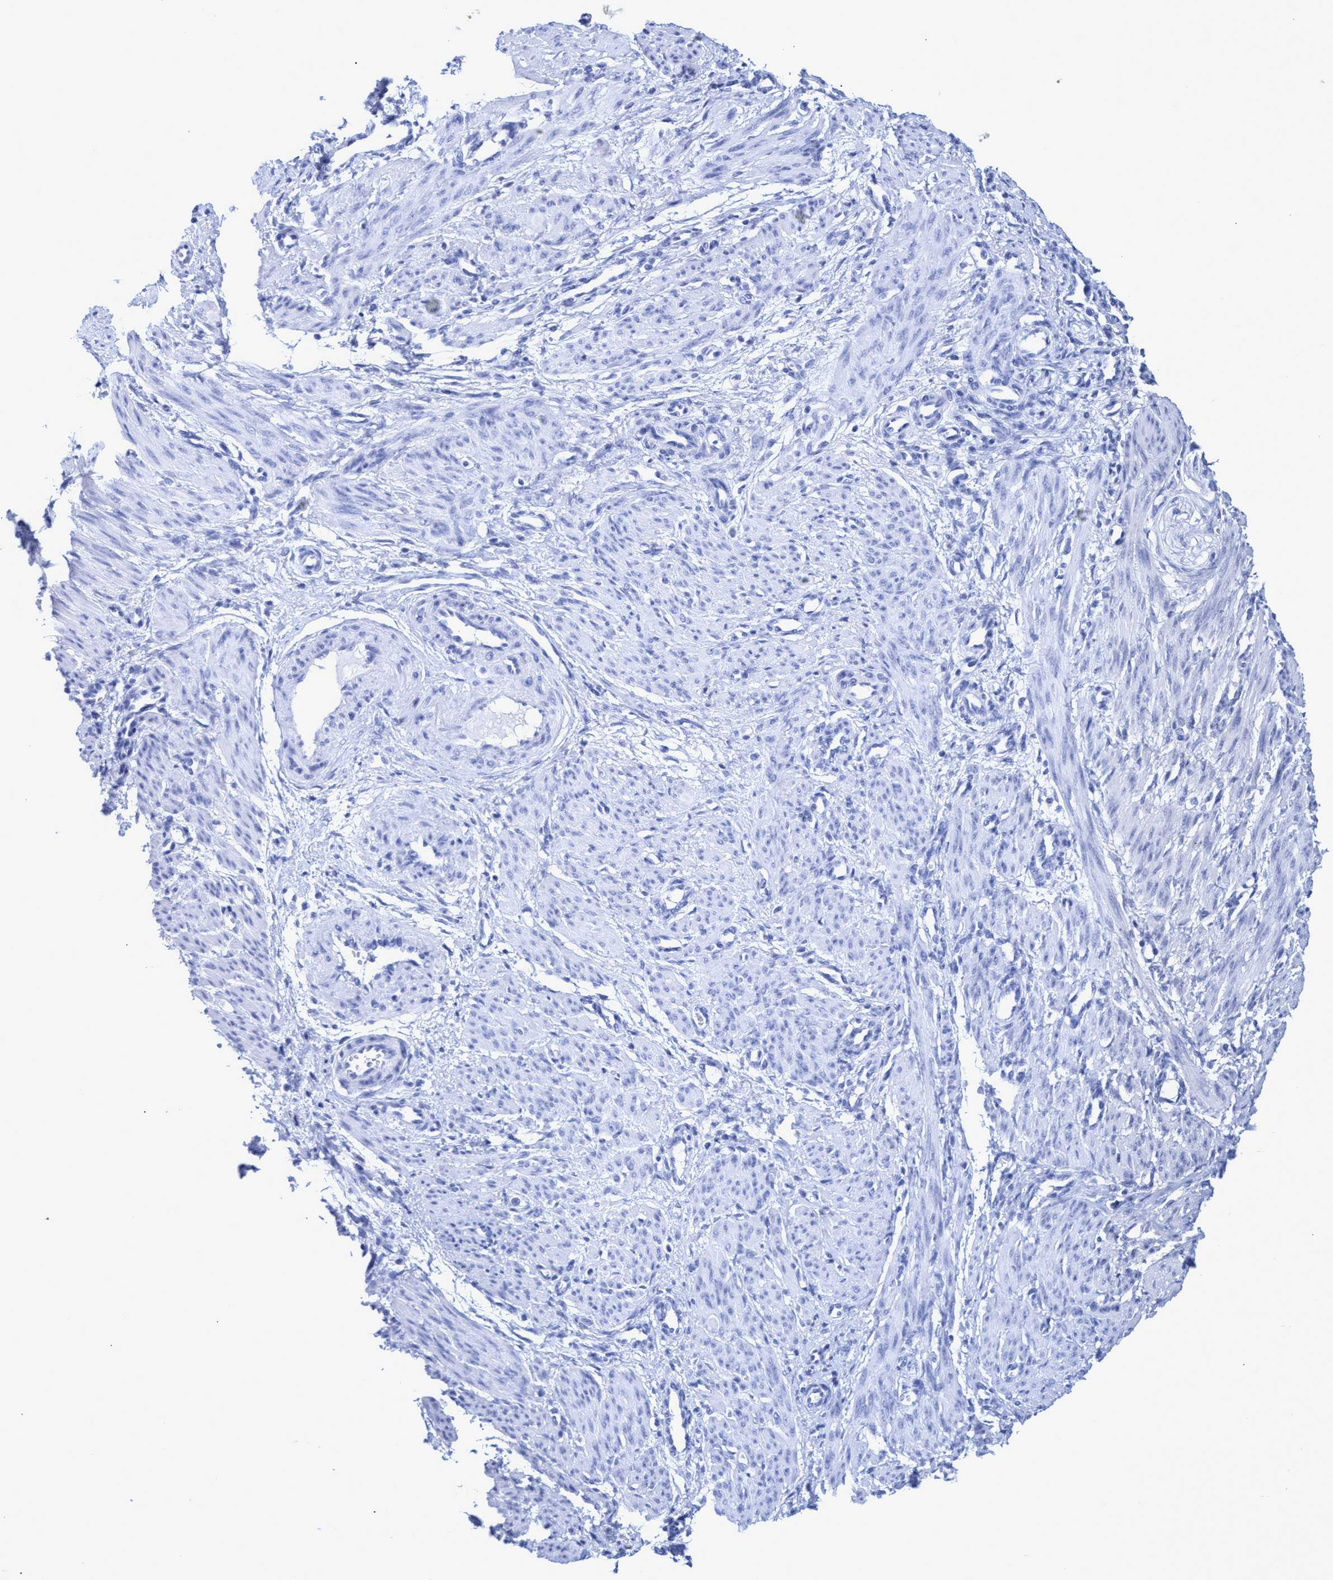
{"staining": {"intensity": "negative", "quantity": "none", "location": "none"}, "tissue": "smooth muscle", "cell_type": "Smooth muscle cells", "image_type": "normal", "snomed": [{"axis": "morphology", "description": "Normal tissue, NOS"}, {"axis": "topography", "description": "Endometrium"}], "caption": "High power microscopy image of an IHC image of benign smooth muscle, revealing no significant expression in smooth muscle cells.", "gene": "INSL6", "patient": {"sex": "female", "age": 33}}